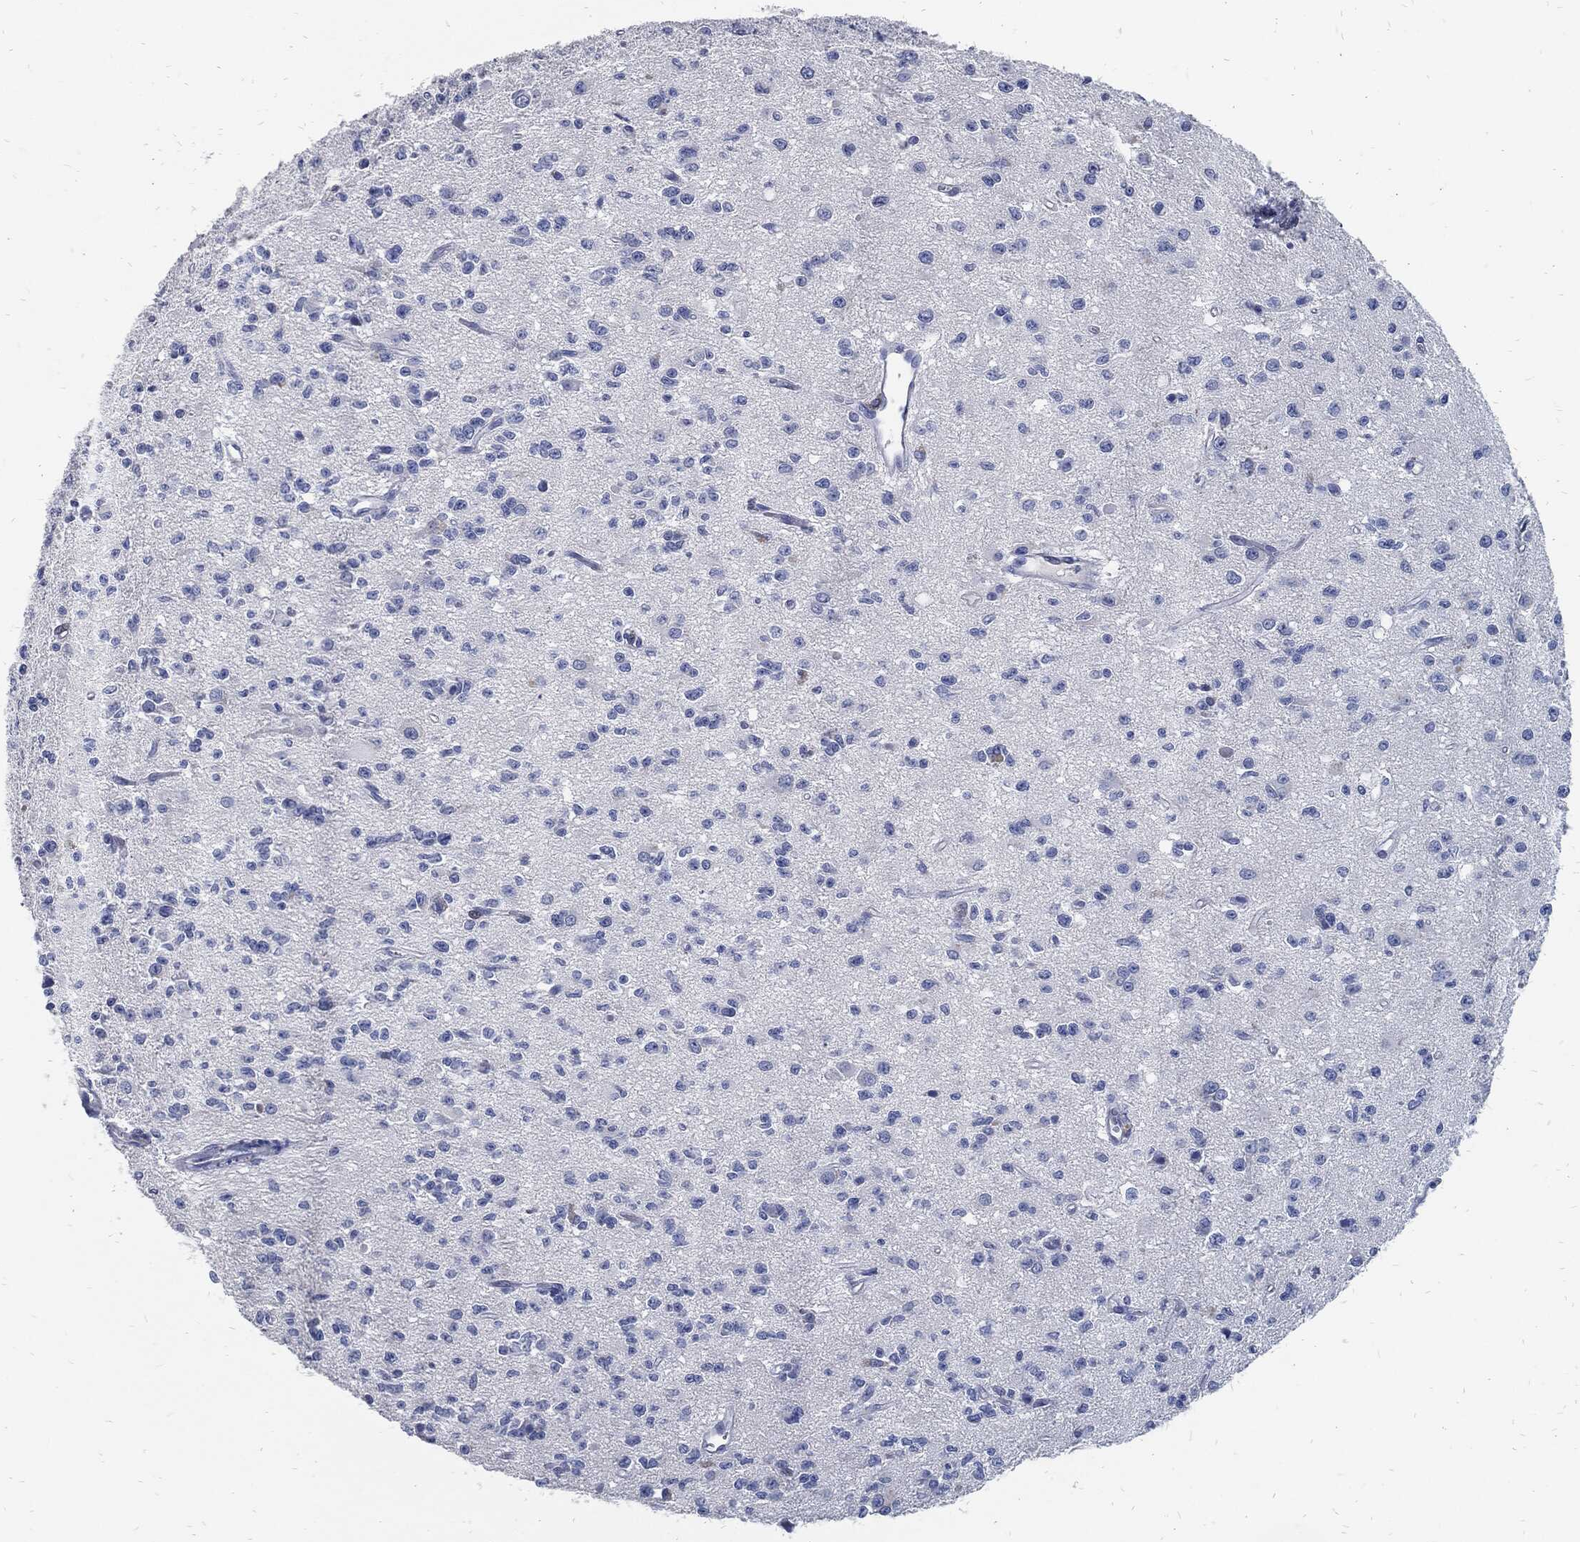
{"staining": {"intensity": "negative", "quantity": "none", "location": "none"}, "tissue": "glioma", "cell_type": "Tumor cells", "image_type": "cancer", "snomed": [{"axis": "morphology", "description": "Glioma, malignant, Low grade"}, {"axis": "topography", "description": "Brain"}], "caption": "A micrograph of low-grade glioma (malignant) stained for a protein shows no brown staining in tumor cells.", "gene": "FABP4", "patient": {"sex": "female", "age": 45}}